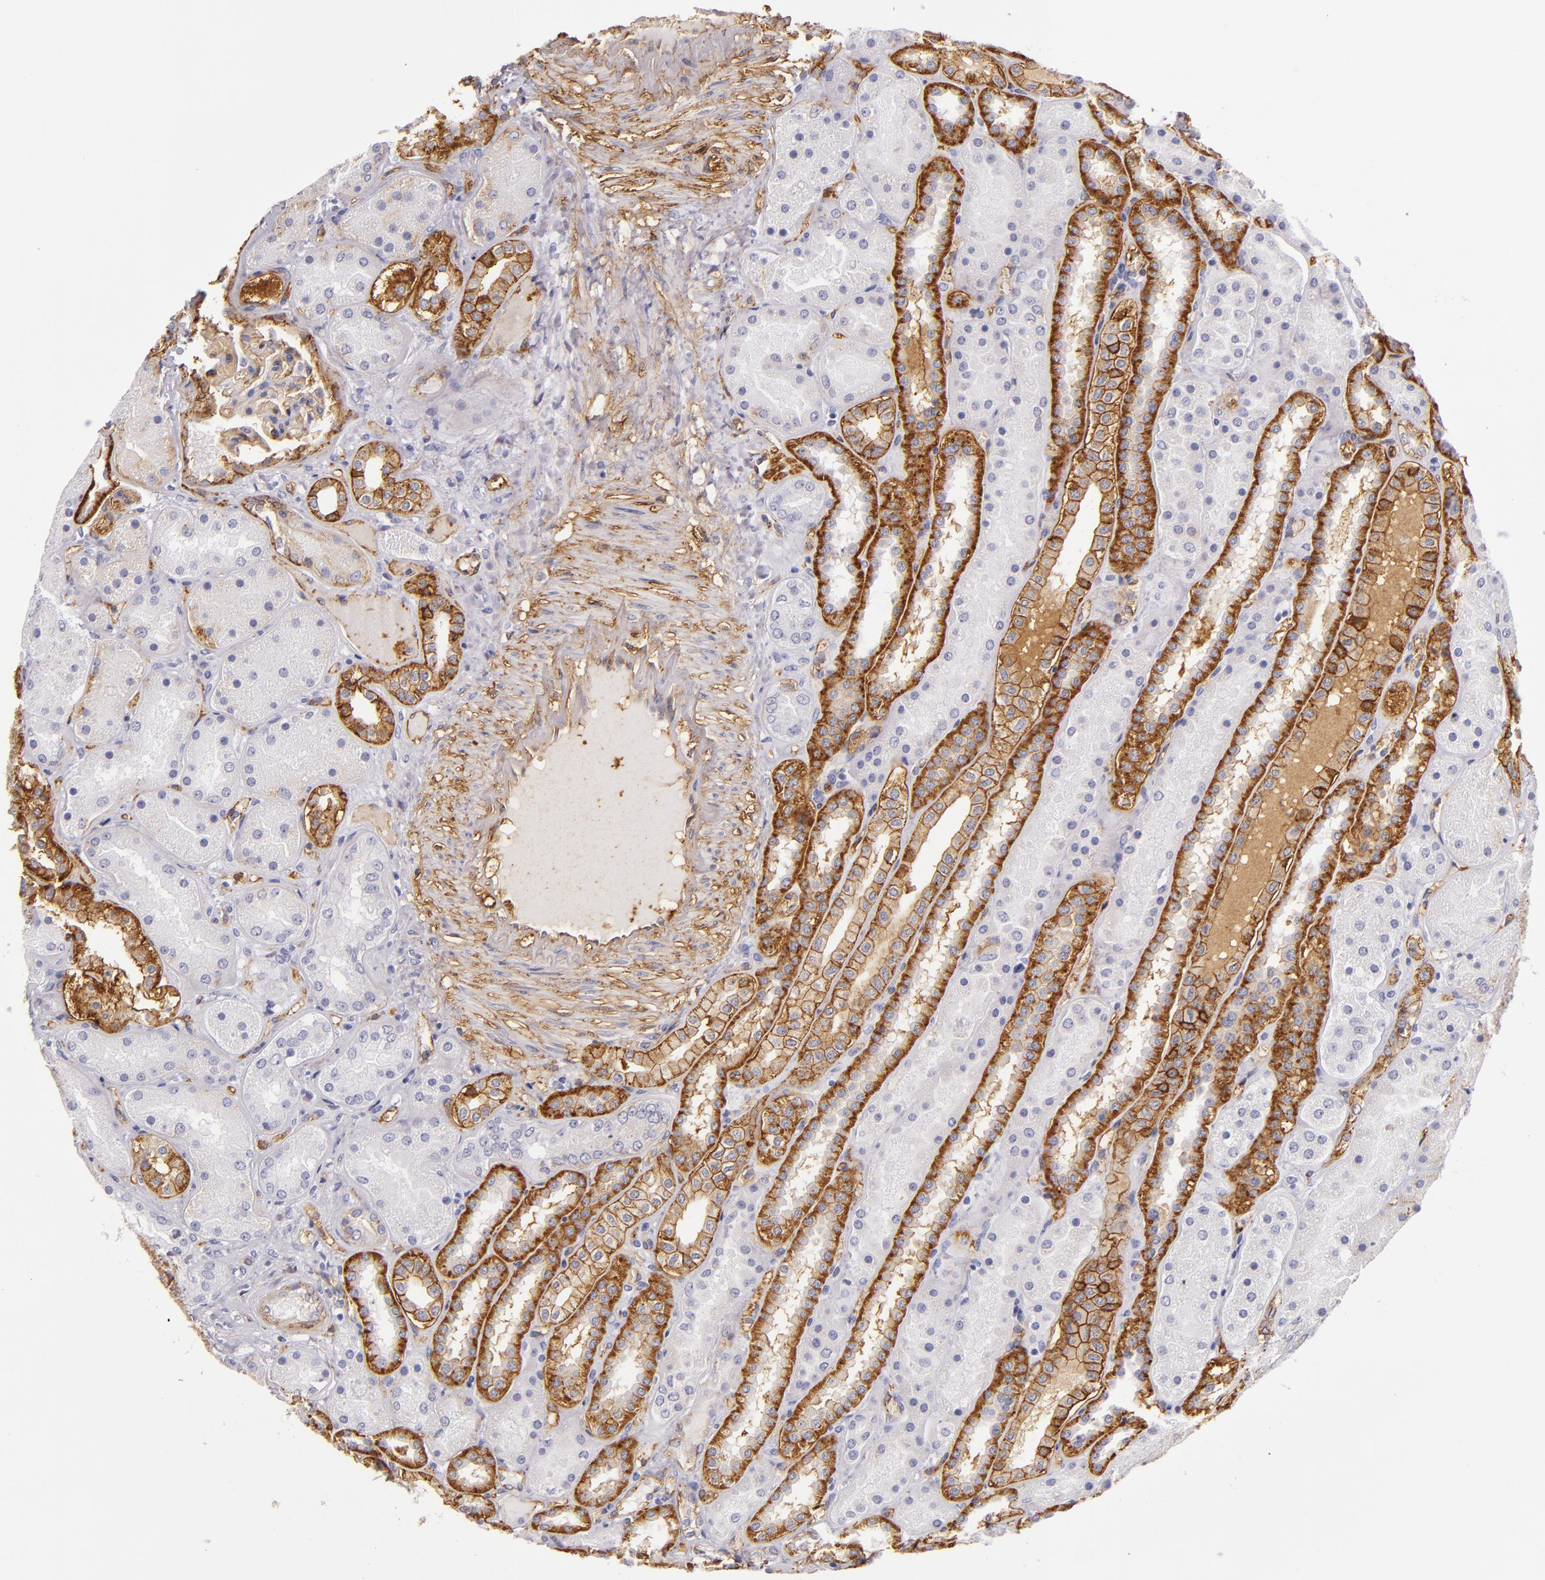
{"staining": {"intensity": "moderate", "quantity": ">75%", "location": "cytoplasmic/membranous"}, "tissue": "kidney", "cell_type": "Cells in glomeruli", "image_type": "normal", "snomed": [{"axis": "morphology", "description": "Normal tissue, NOS"}, {"axis": "topography", "description": "Kidney"}], "caption": "Immunohistochemistry (IHC) (DAB) staining of unremarkable kidney reveals moderate cytoplasmic/membranous protein expression in approximately >75% of cells in glomeruli.", "gene": "CD9", "patient": {"sex": "male", "age": 28}}